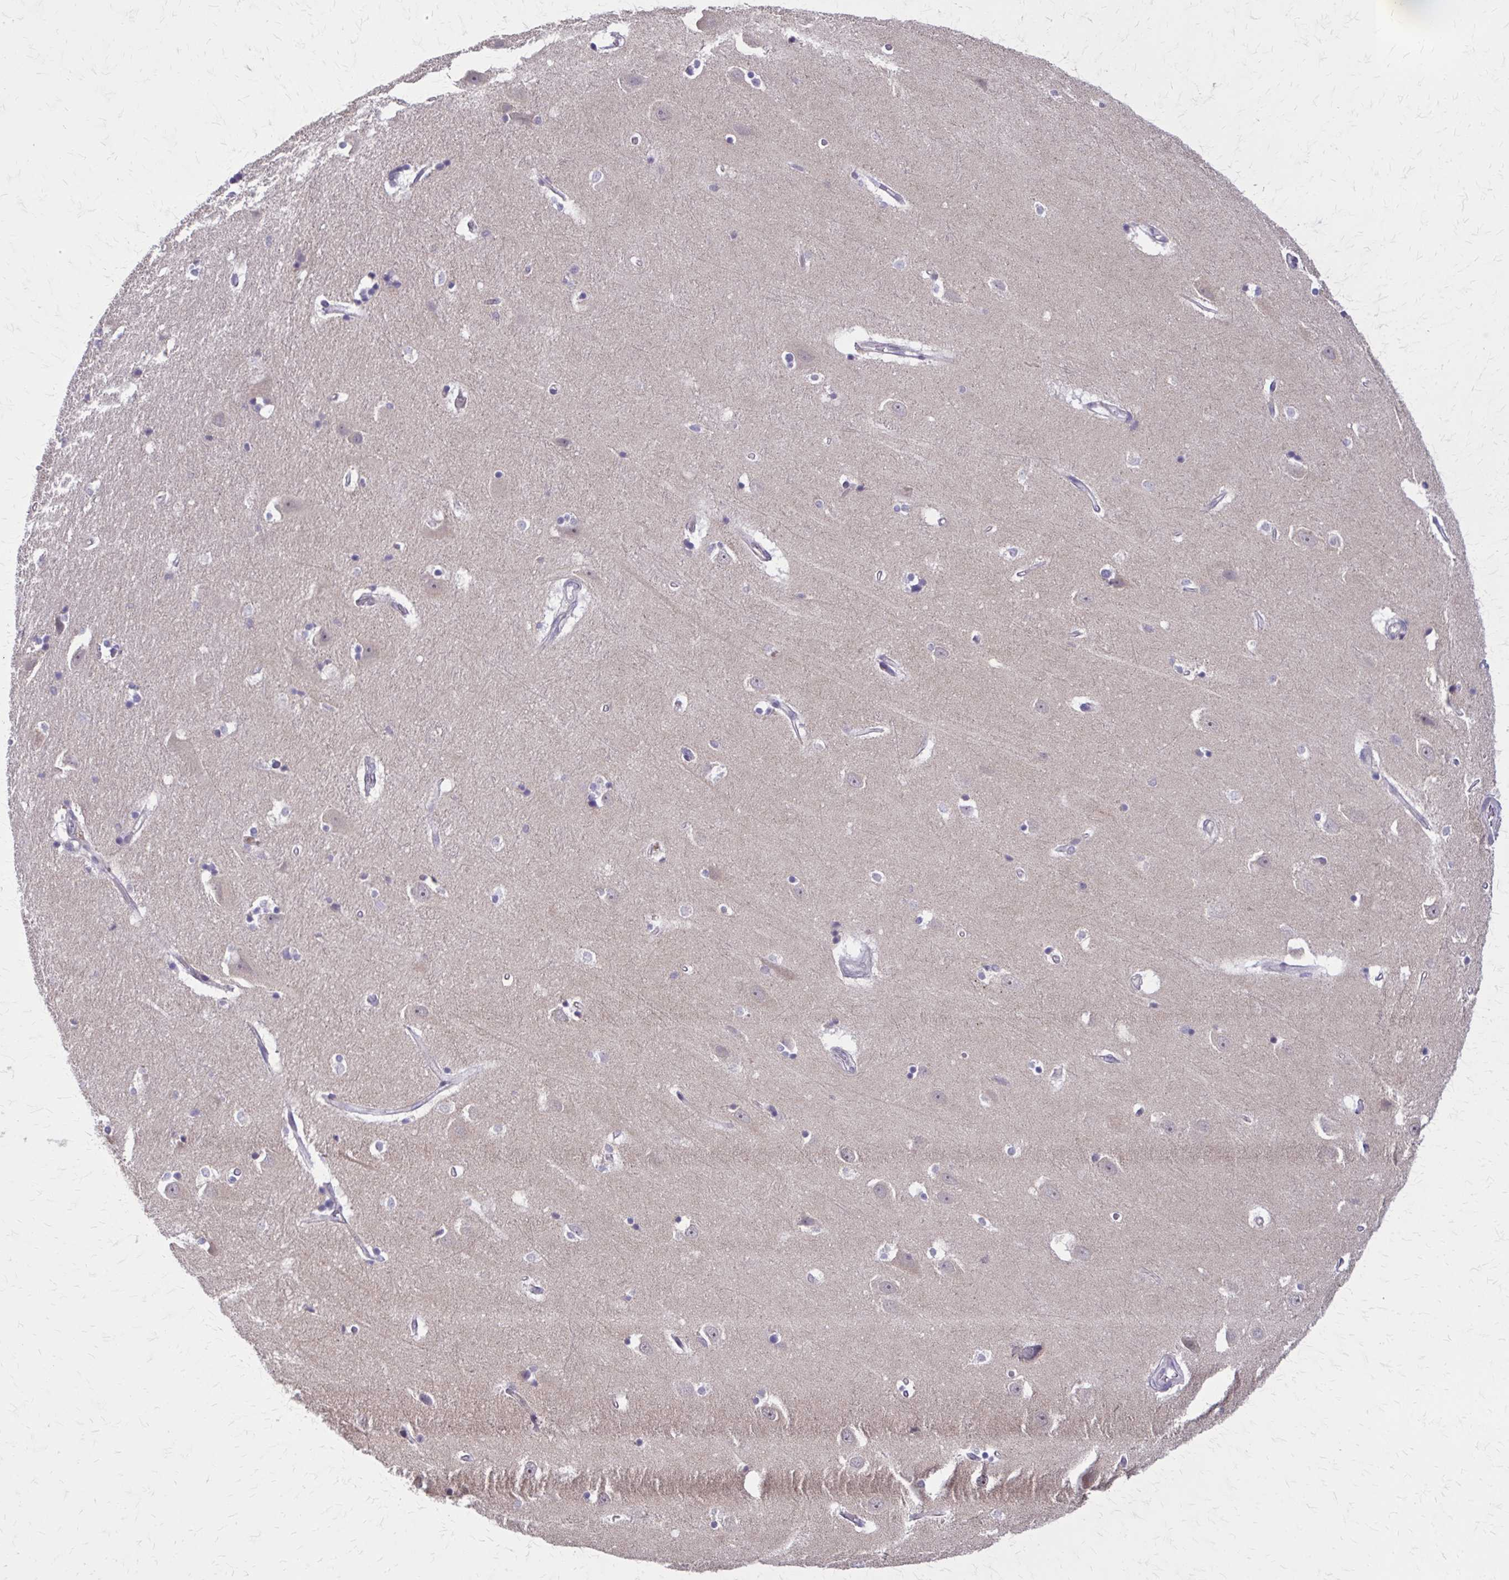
{"staining": {"intensity": "negative", "quantity": "none", "location": "none"}, "tissue": "hippocampus", "cell_type": "Glial cells", "image_type": "normal", "snomed": [{"axis": "morphology", "description": "Normal tissue, NOS"}, {"axis": "topography", "description": "Hippocampus"}], "caption": "High power microscopy histopathology image of an immunohistochemistry (IHC) image of normal hippocampus, revealing no significant expression in glial cells.", "gene": "NRBF2", "patient": {"sex": "male", "age": 63}}